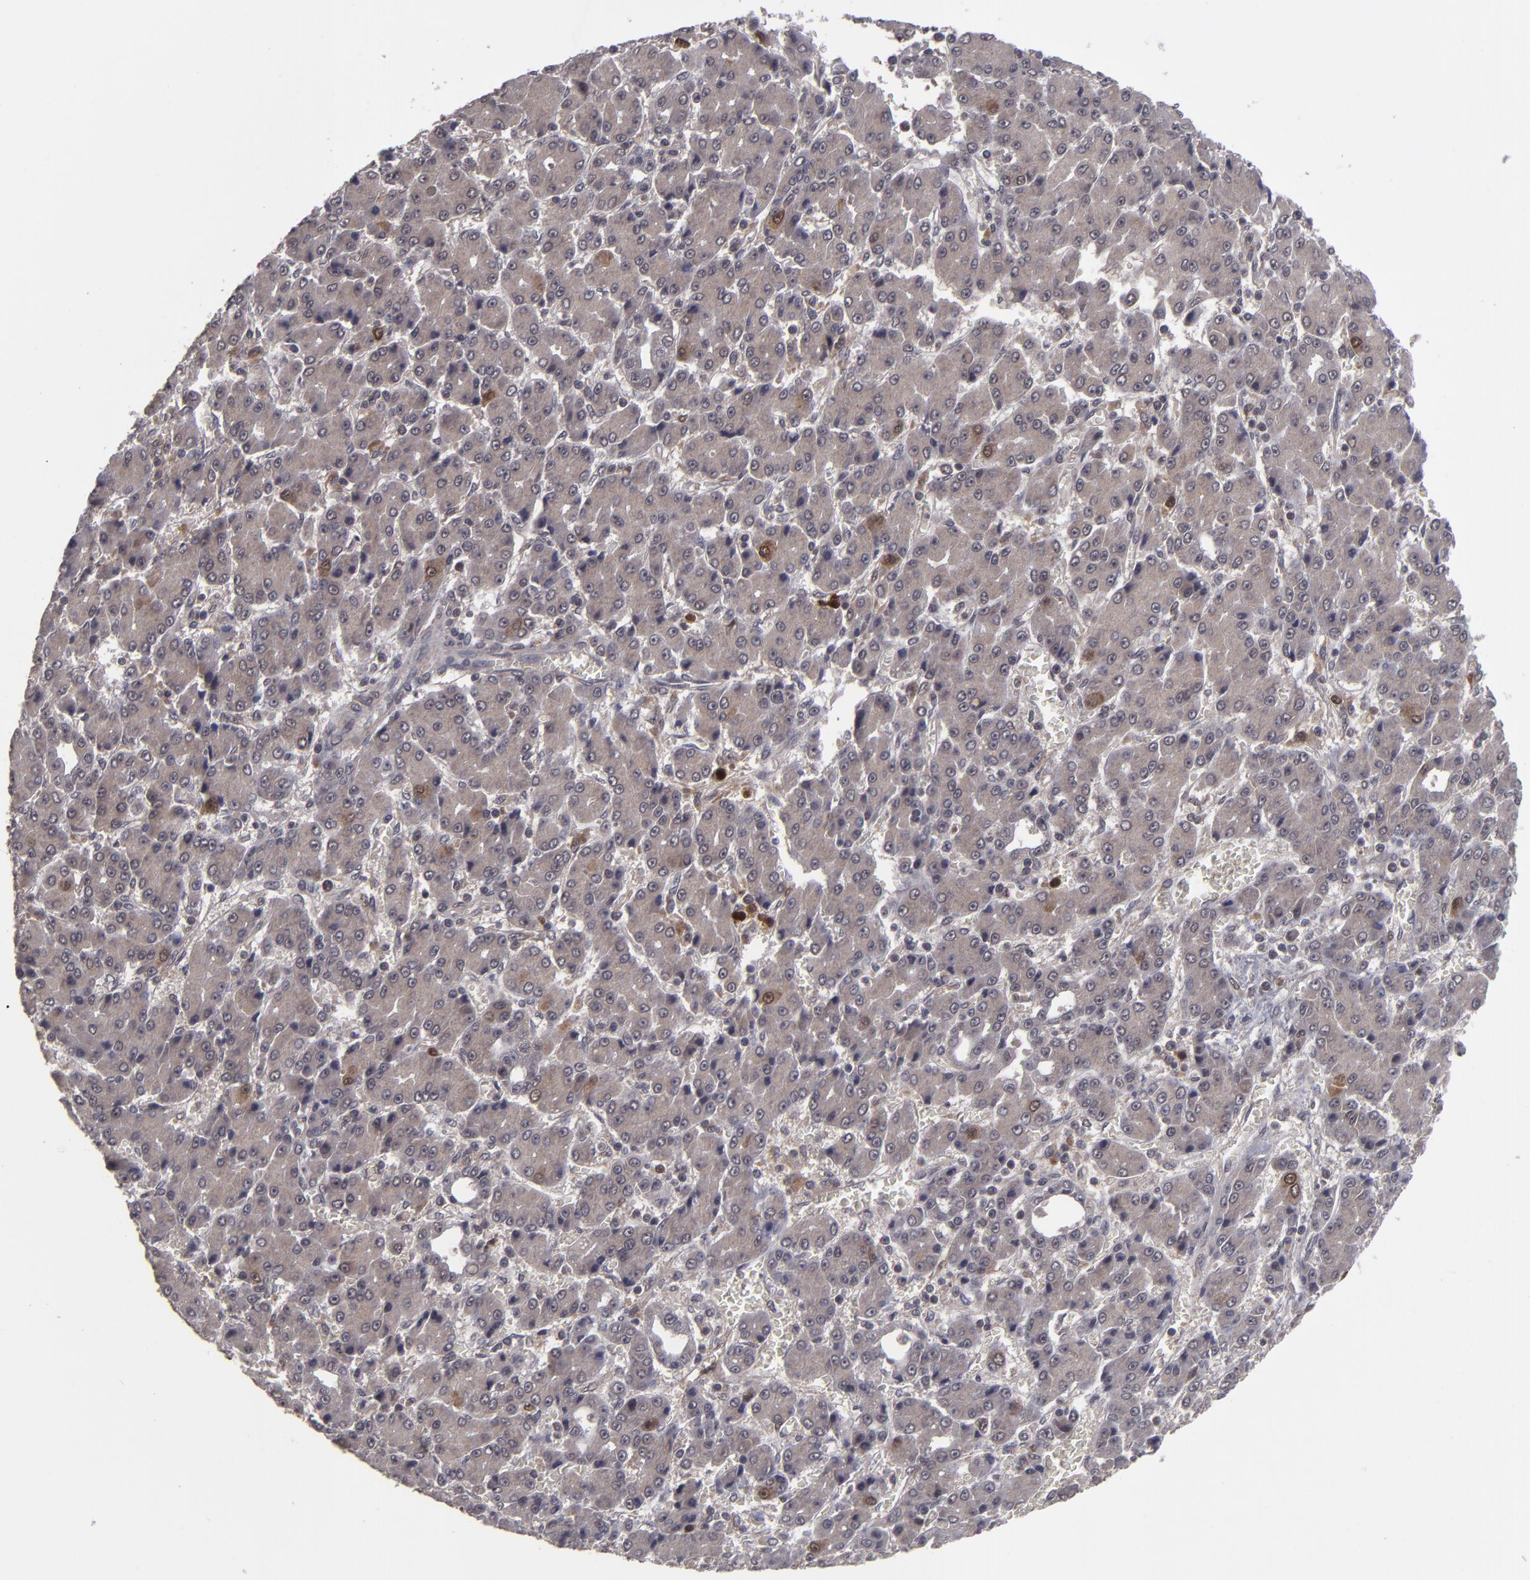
{"staining": {"intensity": "moderate", "quantity": ">75%", "location": "cytoplasmic/membranous"}, "tissue": "liver cancer", "cell_type": "Tumor cells", "image_type": "cancer", "snomed": [{"axis": "morphology", "description": "Carcinoma, Hepatocellular, NOS"}, {"axis": "topography", "description": "Liver"}], "caption": "The image demonstrates staining of liver cancer (hepatocellular carcinoma), revealing moderate cytoplasmic/membranous protein staining (brown color) within tumor cells.", "gene": "TYMS", "patient": {"sex": "male", "age": 69}}